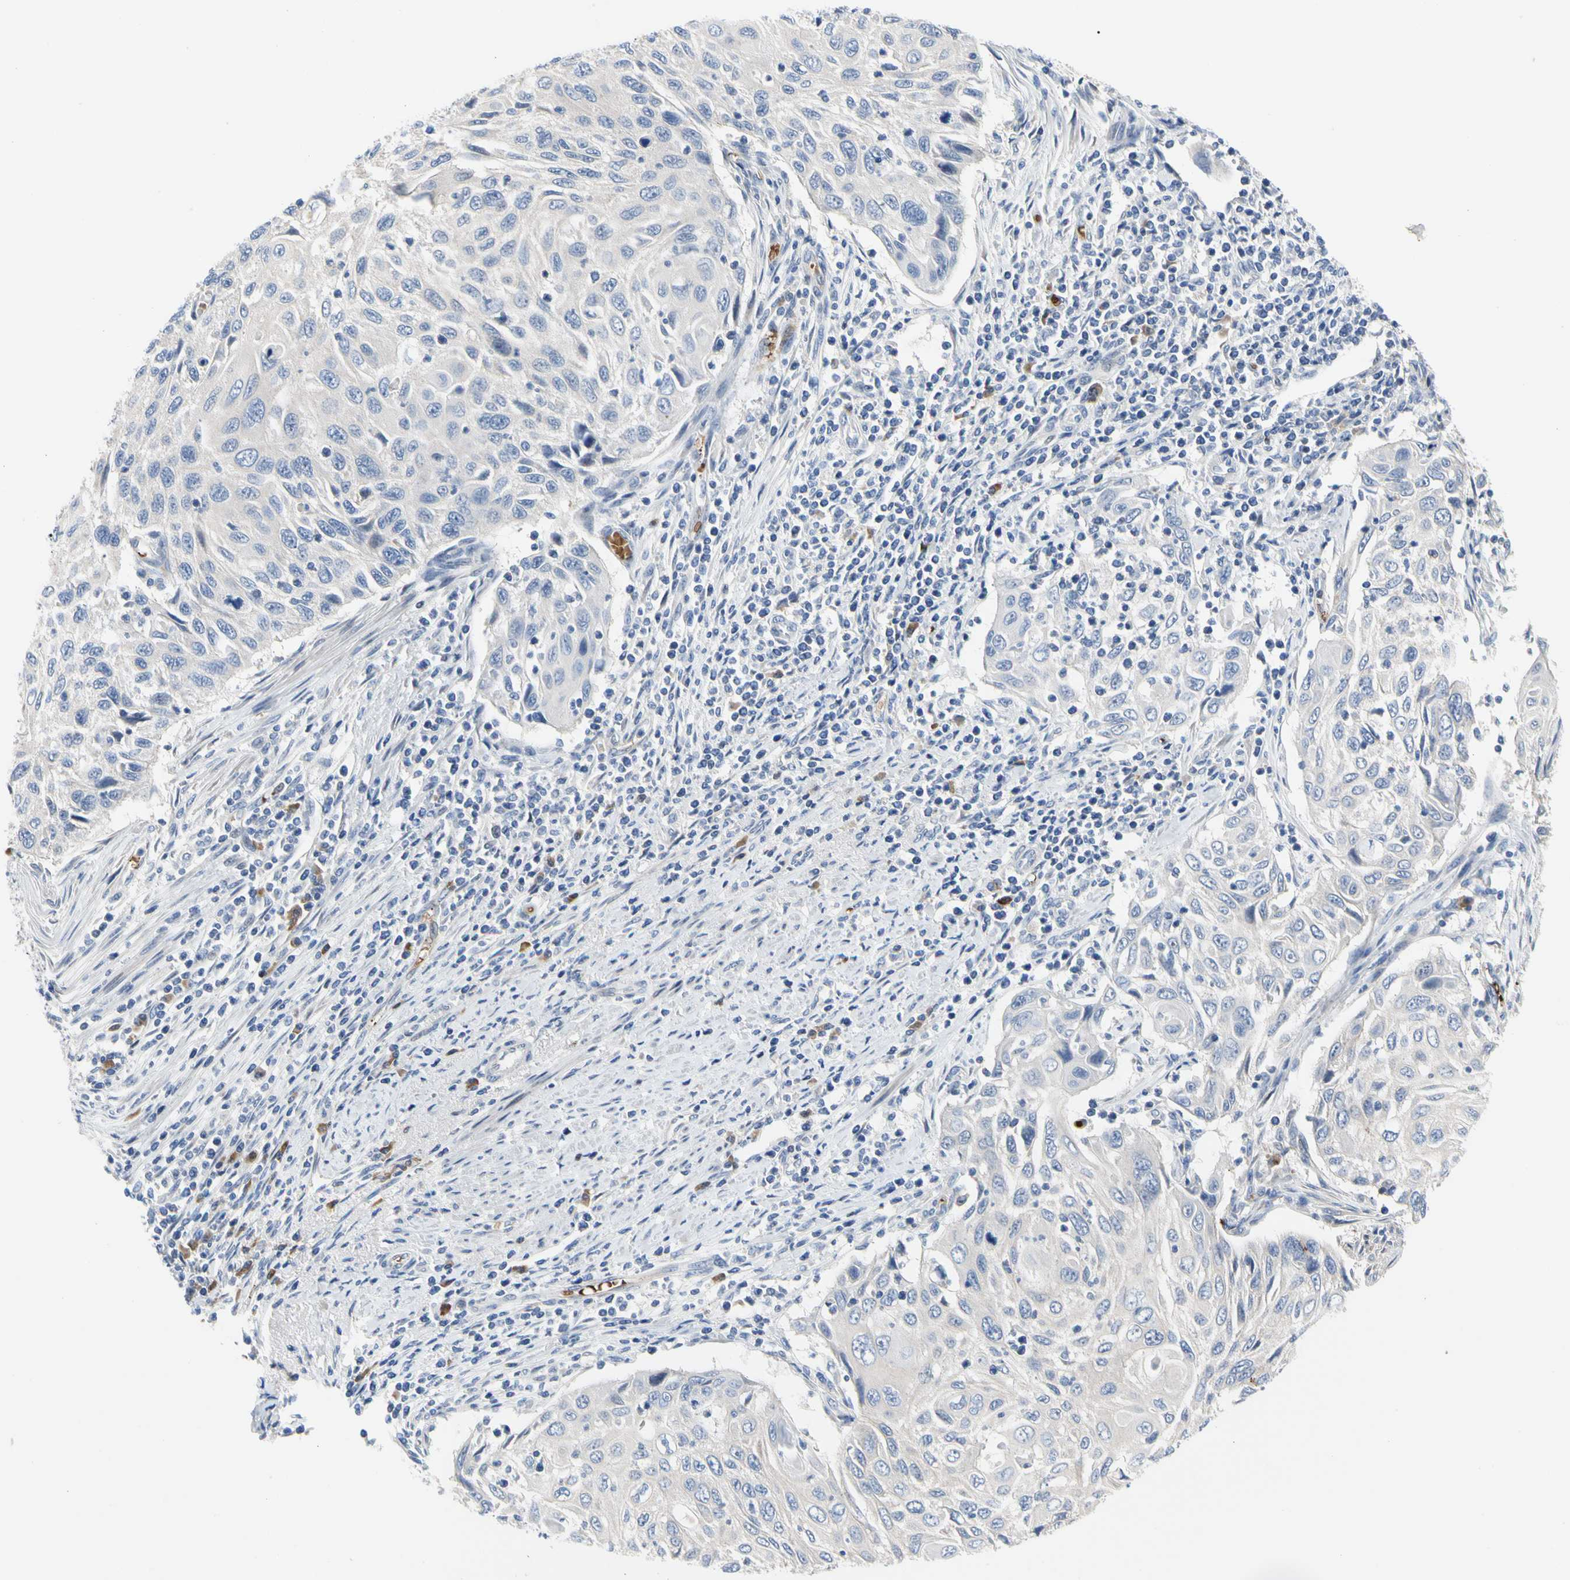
{"staining": {"intensity": "negative", "quantity": "none", "location": "none"}, "tissue": "cervical cancer", "cell_type": "Tumor cells", "image_type": "cancer", "snomed": [{"axis": "morphology", "description": "Squamous cell carcinoma, NOS"}, {"axis": "topography", "description": "Cervix"}], "caption": "An IHC micrograph of cervical cancer is shown. There is no staining in tumor cells of cervical cancer. (DAB immunohistochemistry (IHC) visualized using brightfield microscopy, high magnification).", "gene": "HMGCR", "patient": {"sex": "female", "age": 70}}